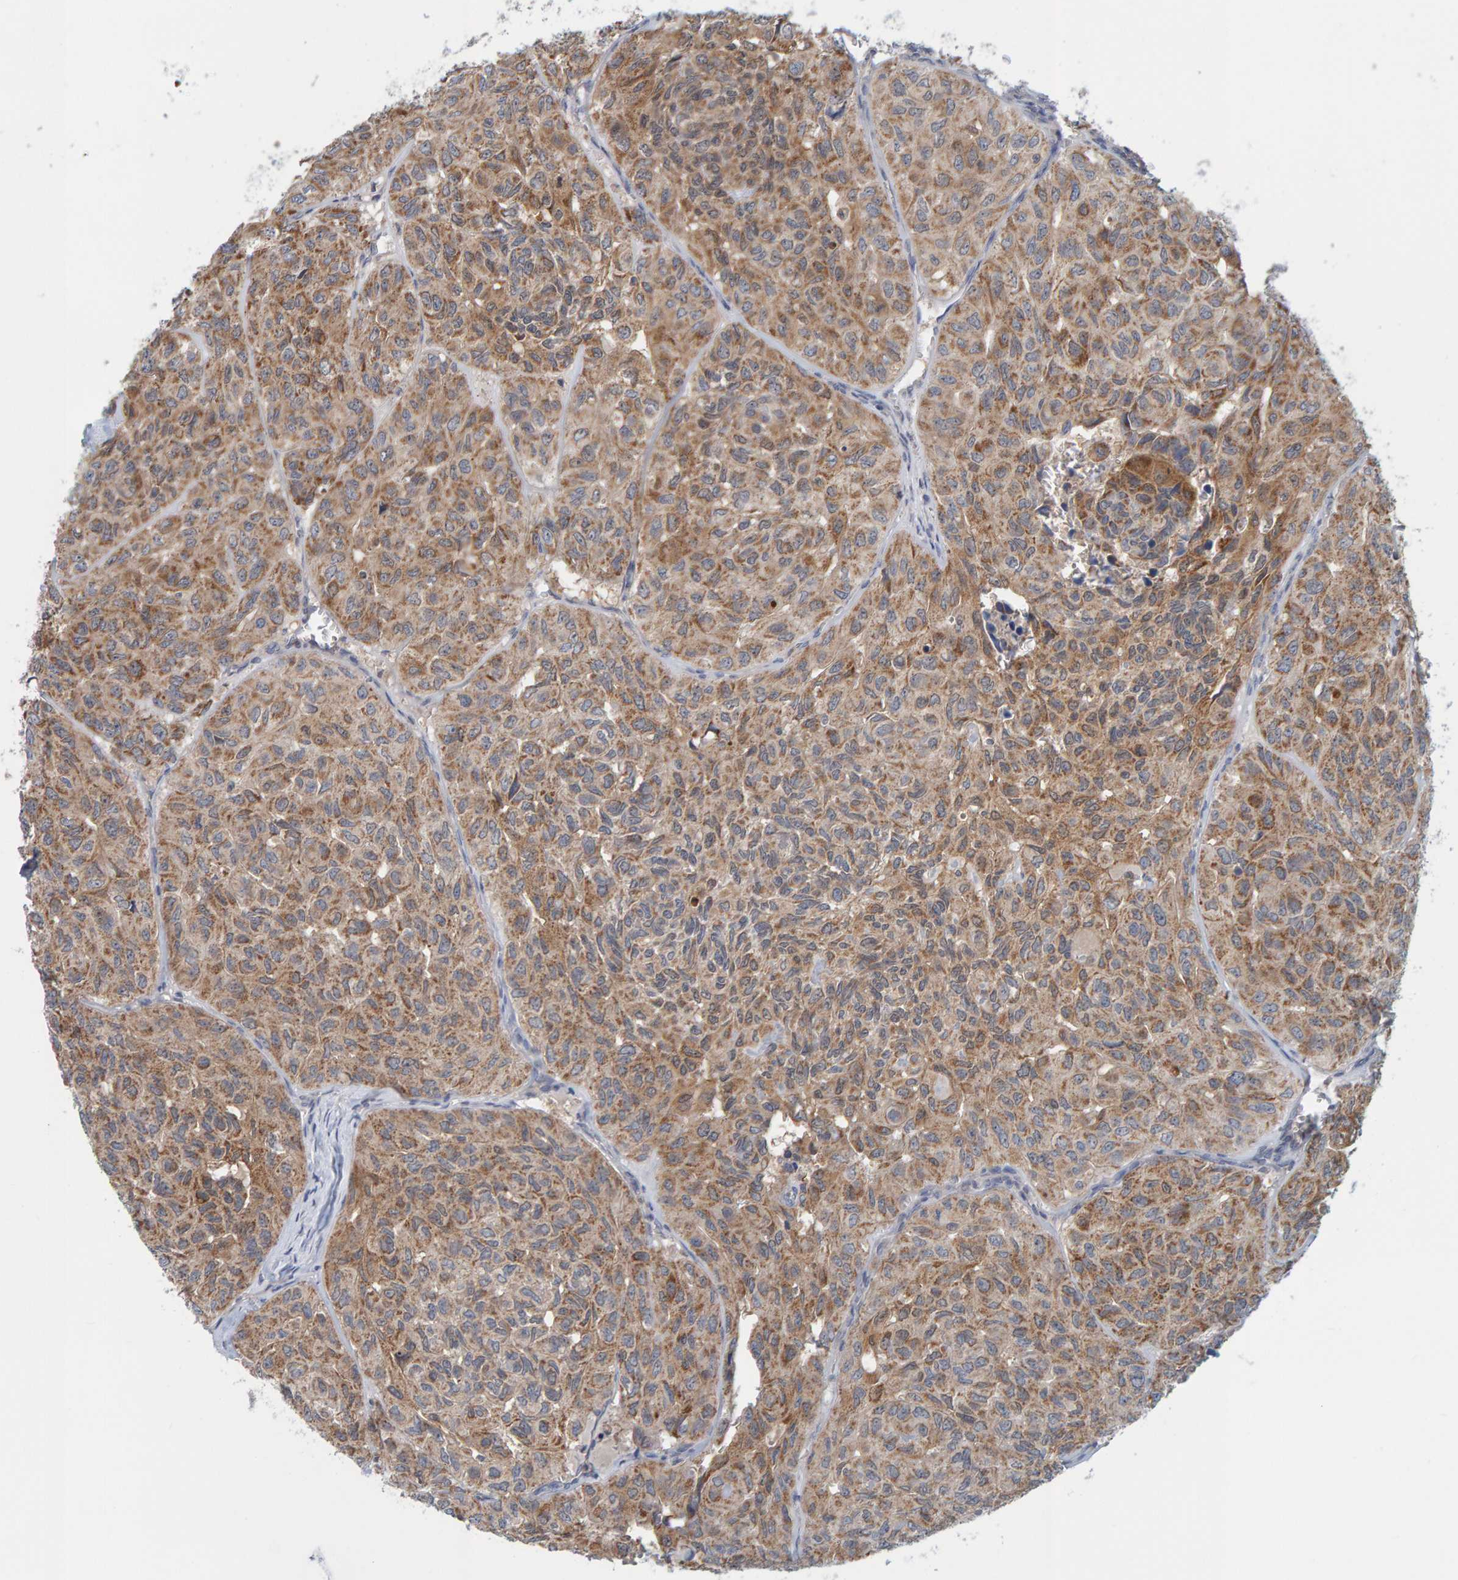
{"staining": {"intensity": "moderate", "quantity": ">75%", "location": "cytoplasmic/membranous"}, "tissue": "head and neck cancer", "cell_type": "Tumor cells", "image_type": "cancer", "snomed": [{"axis": "morphology", "description": "Adenocarcinoma, NOS"}, {"axis": "topography", "description": "Salivary gland, NOS"}, {"axis": "topography", "description": "Head-Neck"}], "caption": "Brown immunohistochemical staining in head and neck cancer exhibits moderate cytoplasmic/membranous staining in about >75% of tumor cells.", "gene": "TATDN1", "patient": {"sex": "female", "age": 76}}